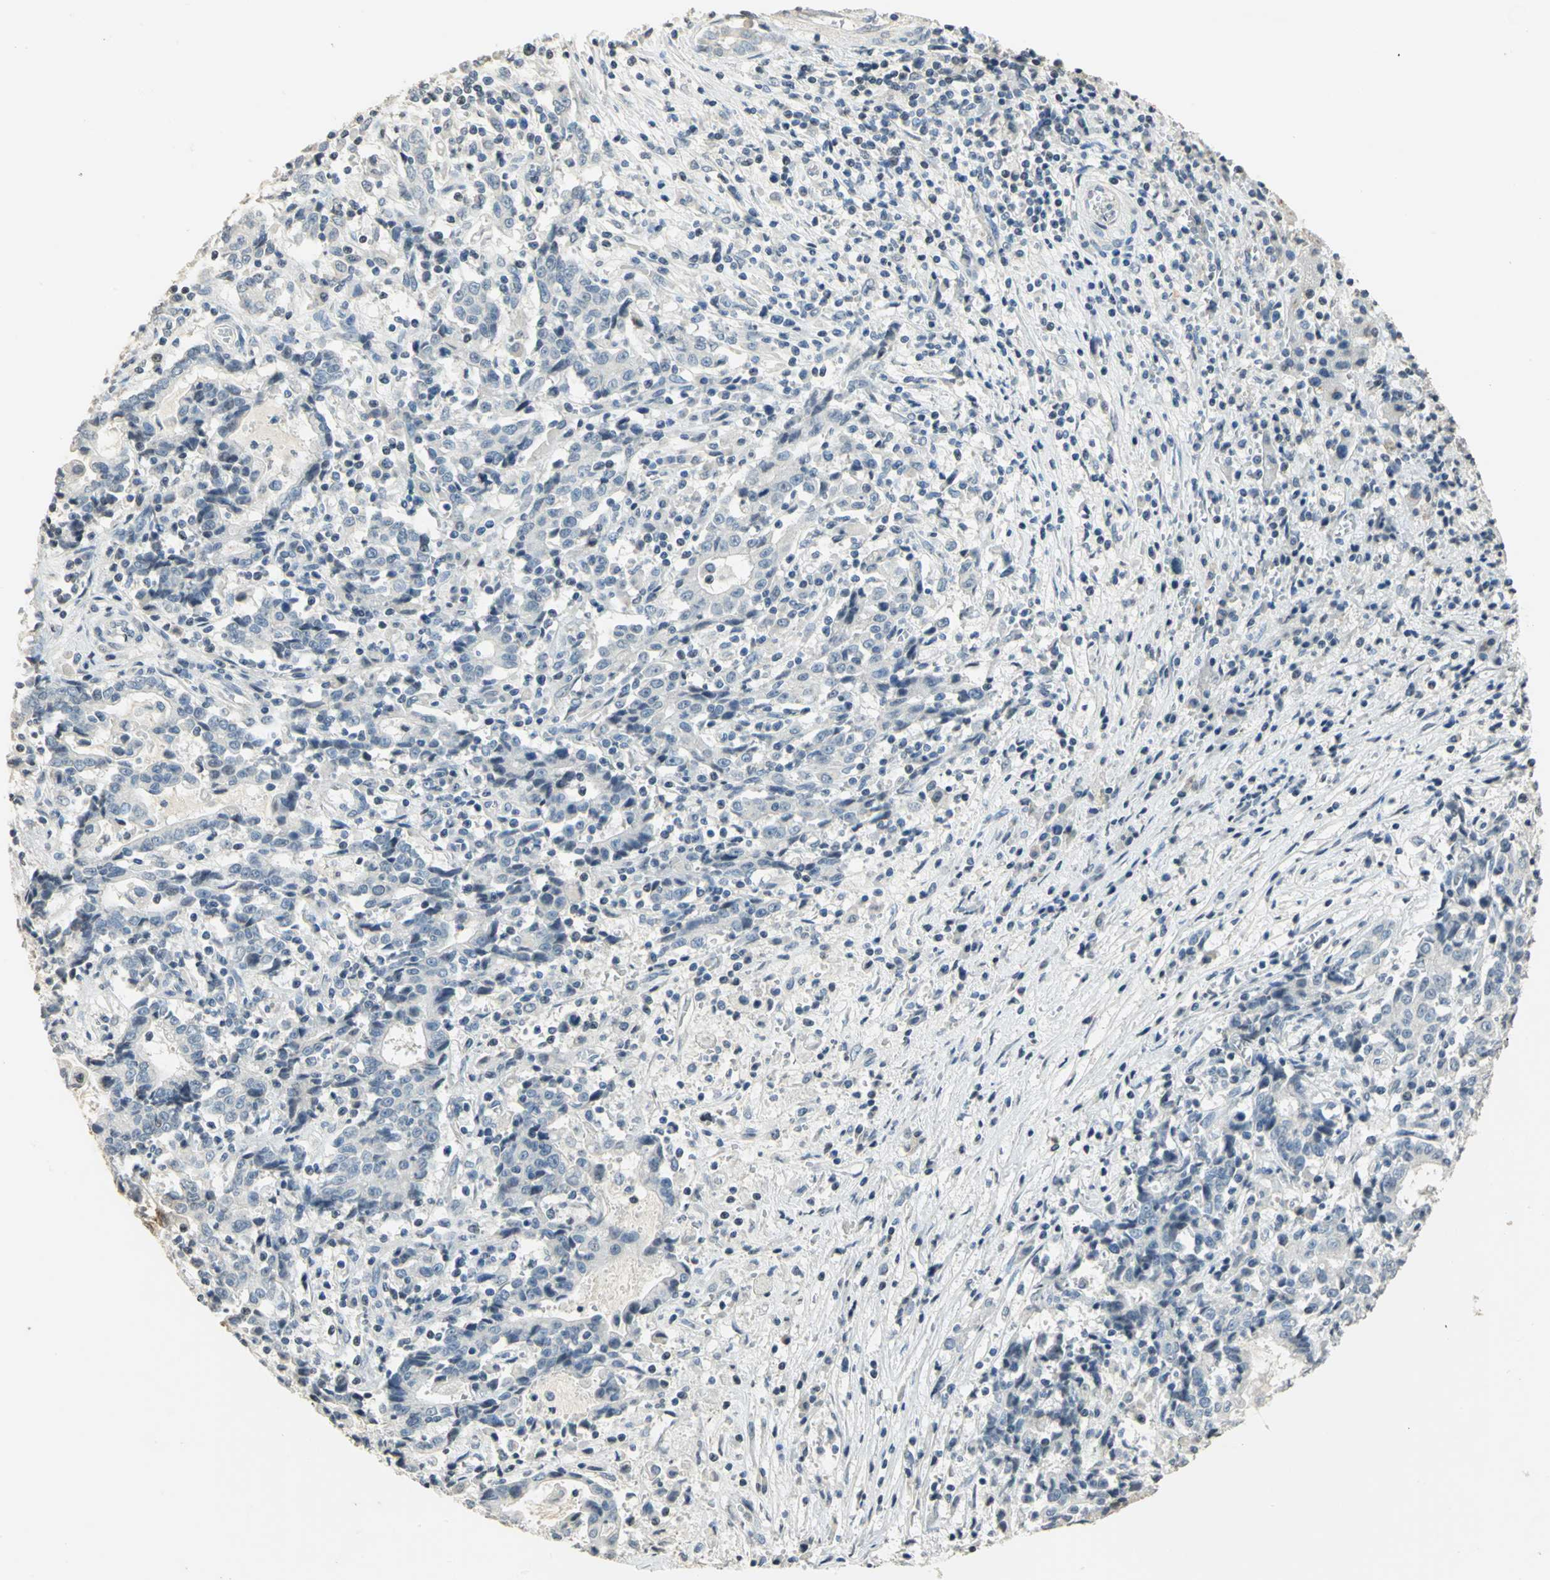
{"staining": {"intensity": "negative", "quantity": "none", "location": "none"}, "tissue": "liver cancer", "cell_type": "Tumor cells", "image_type": "cancer", "snomed": [{"axis": "morphology", "description": "Cholangiocarcinoma"}, {"axis": "topography", "description": "Liver"}], "caption": "Immunohistochemistry (IHC) photomicrograph of liver cancer (cholangiocarcinoma) stained for a protein (brown), which demonstrates no positivity in tumor cells.", "gene": "DNAJB6", "patient": {"sex": "male", "age": 57}}